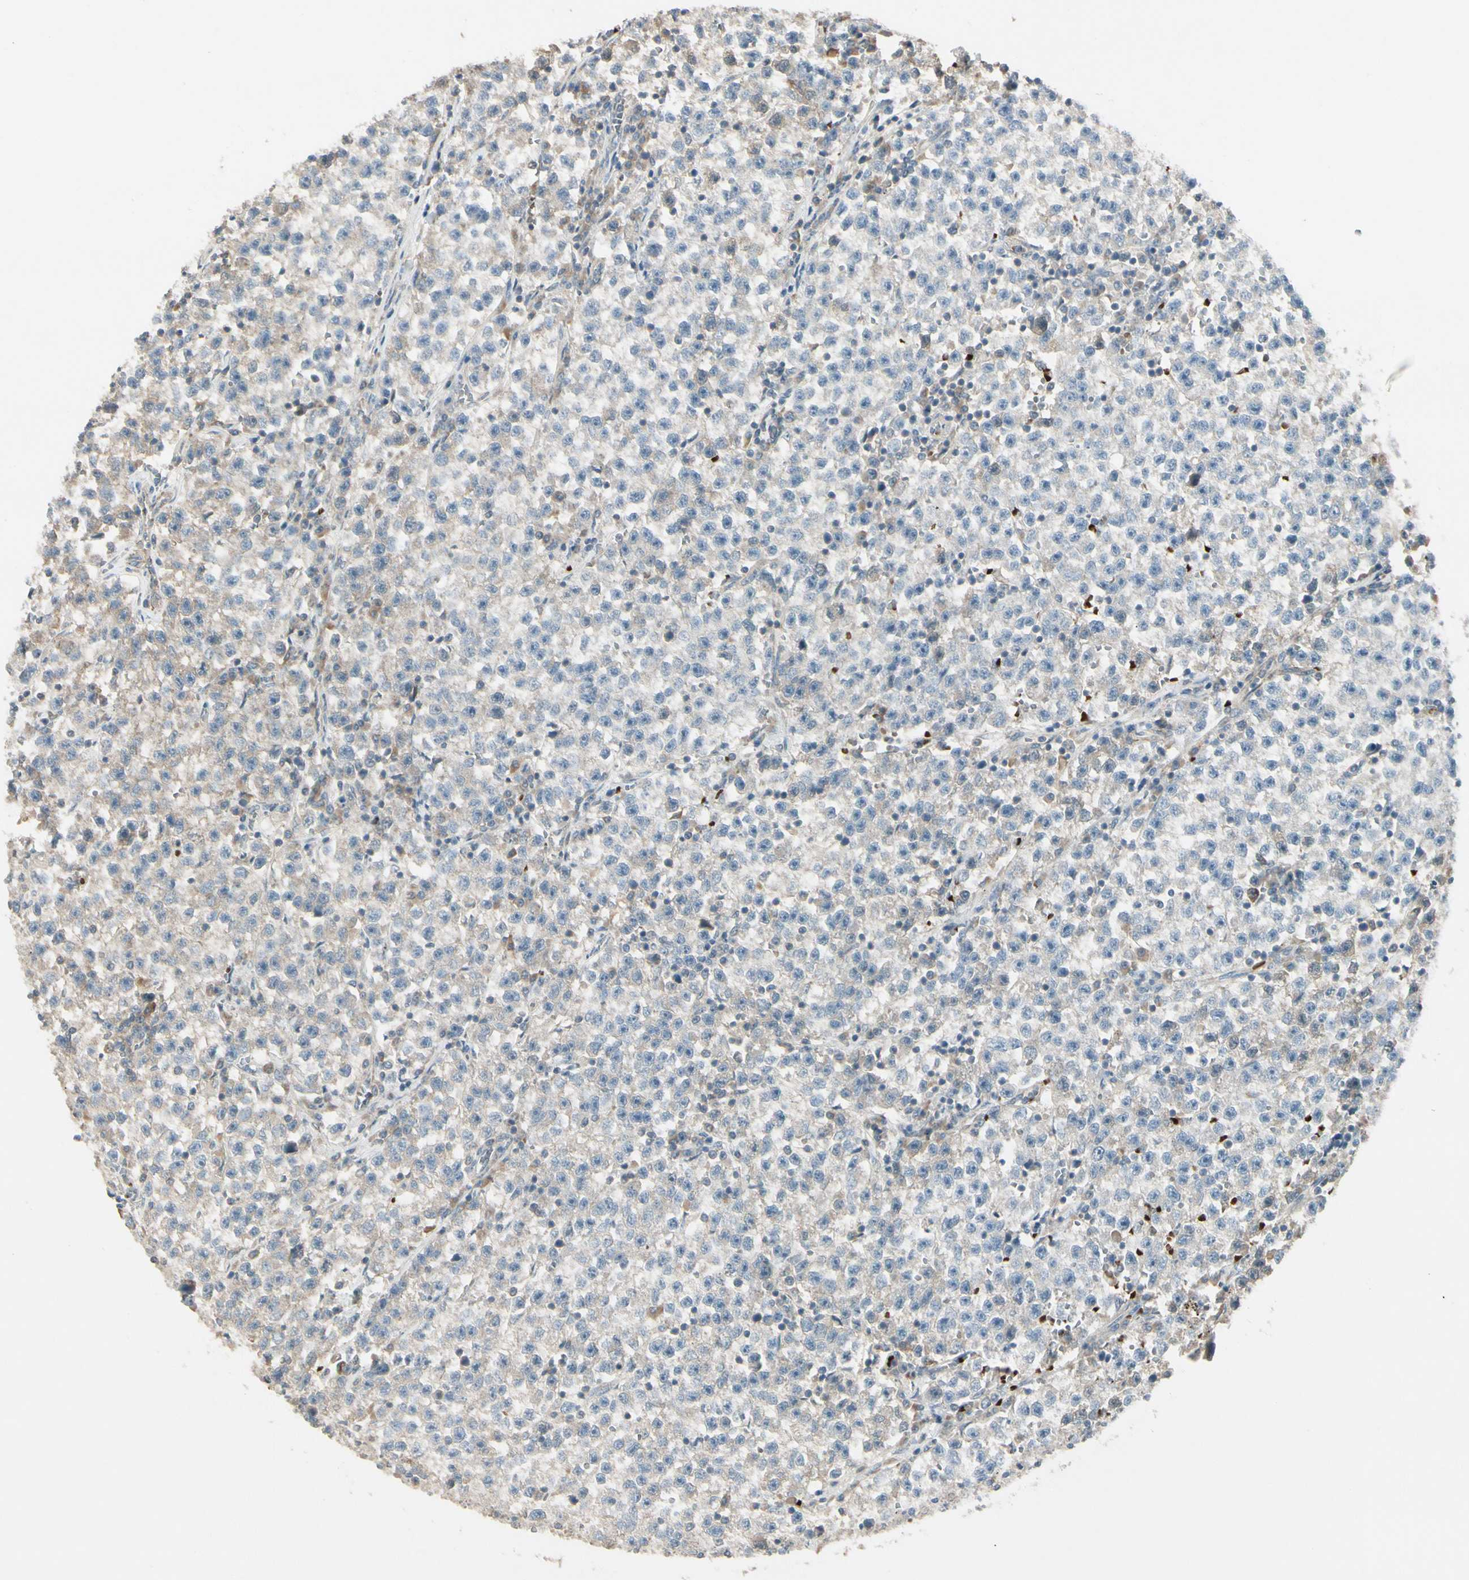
{"staining": {"intensity": "negative", "quantity": "none", "location": "none"}, "tissue": "testis cancer", "cell_type": "Tumor cells", "image_type": "cancer", "snomed": [{"axis": "morphology", "description": "Seminoma, NOS"}, {"axis": "topography", "description": "Testis"}], "caption": "Image shows no protein positivity in tumor cells of testis cancer tissue.", "gene": "PPP3CB", "patient": {"sex": "male", "age": 22}}